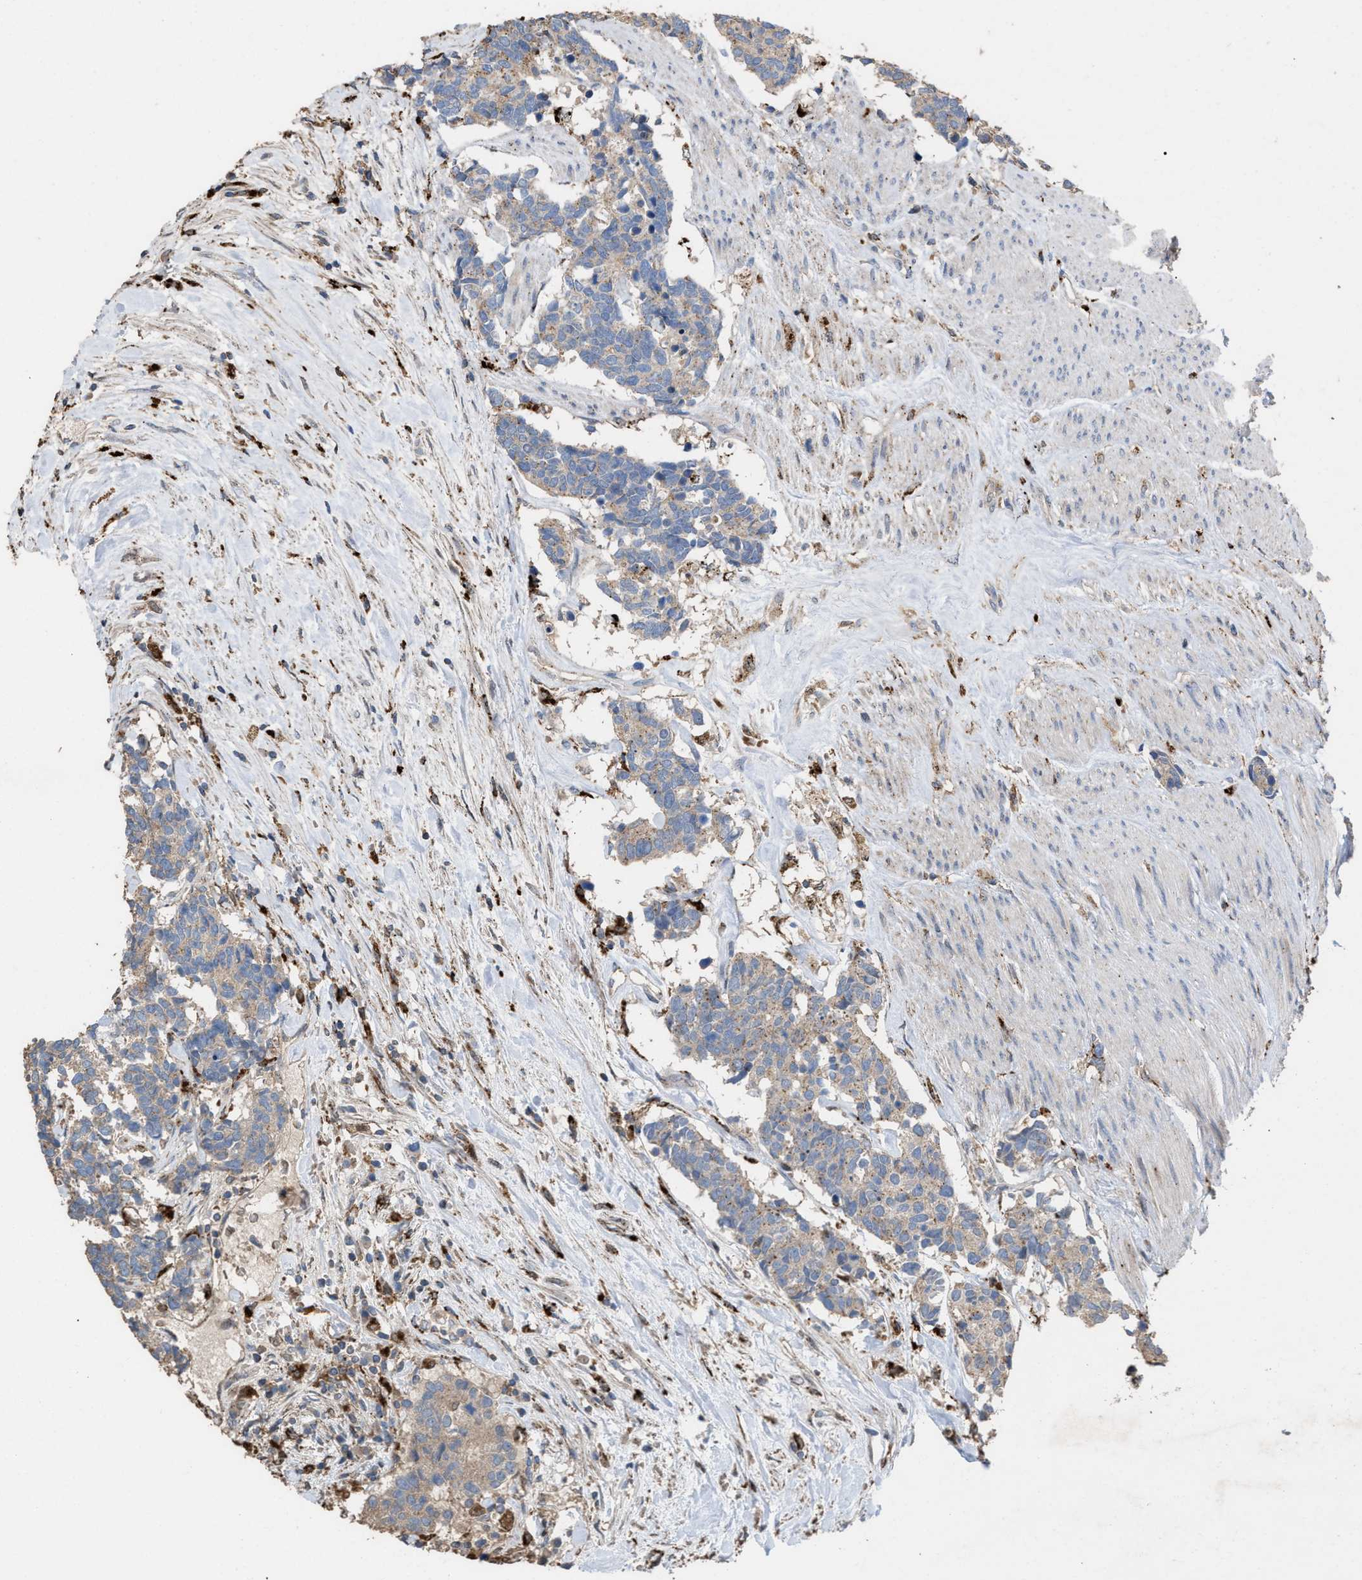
{"staining": {"intensity": "weak", "quantity": "<25%", "location": "cytoplasmic/membranous"}, "tissue": "carcinoid", "cell_type": "Tumor cells", "image_type": "cancer", "snomed": [{"axis": "morphology", "description": "Carcinoma, NOS"}, {"axis": "morphology", "description": "Carcinoid, malignant, NOS"}, {"axis": "topography", "description": "Urinary bladder"}], "caption": "Tumor cells show no significant expression in carcinoid.", "gene": "ELMO3", "patient": {"sex": "male", "age": 57}}